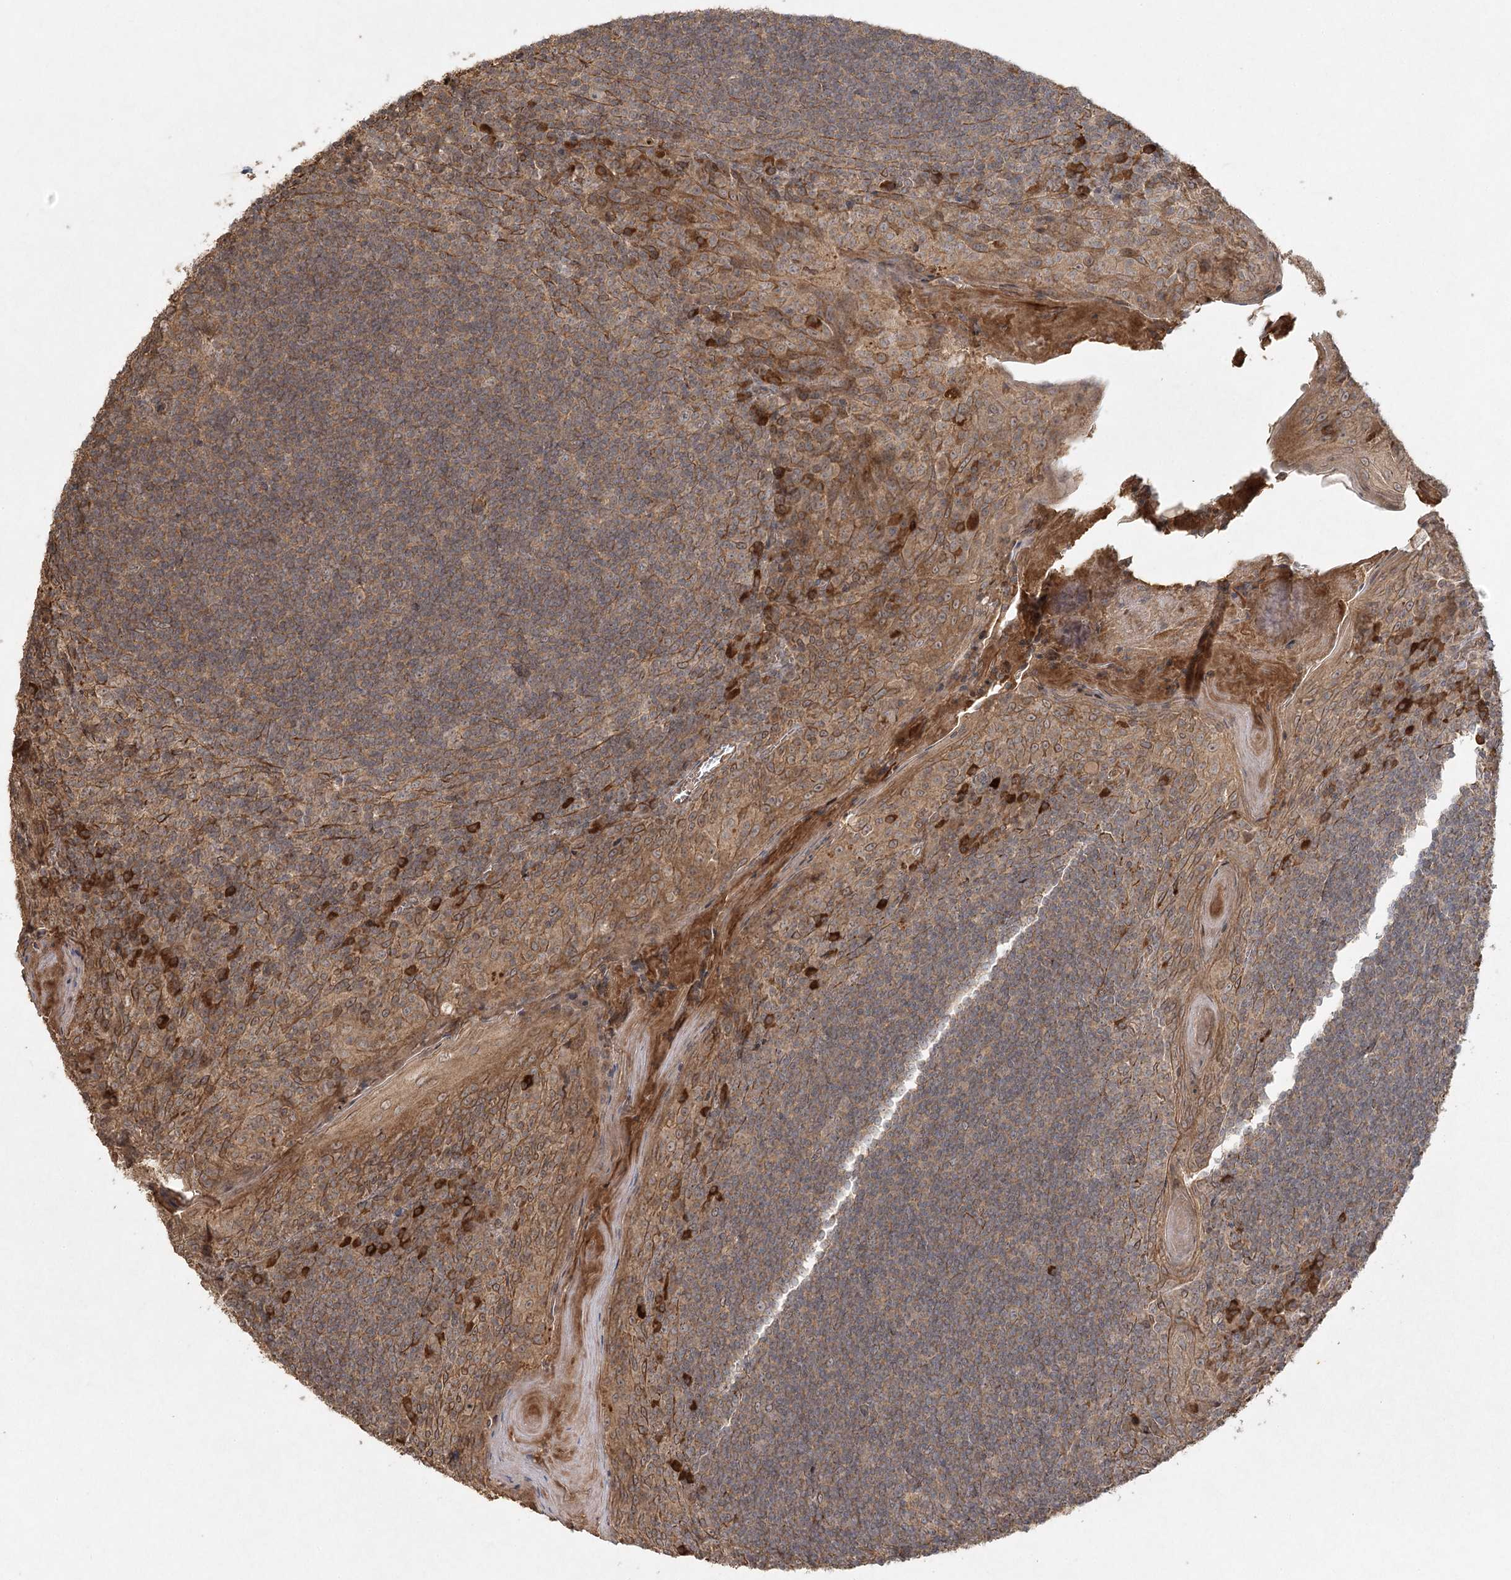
{"staining": {"intensity": "strong", "quantity": "<25%", "location": "cytoplasmic/membranous"}, "tissue": "tonsil", "cell_type": "Germinal center cells", "image_type": "normal", "snomed": [{"axis": "morphology", "description": "Normal tissue, NOS"}, {"axis": "topography", "description": "Tonsil"}], "caption": "Protein staining of benign tonsil demonstrates strong cytoplasmic/membranous expression in approximately <25% of germinal center cells. (IHC, brightfield microscopy, high magnification).", "gene": "ARL13A", "patient": {"sex": "male", "age": 27}}